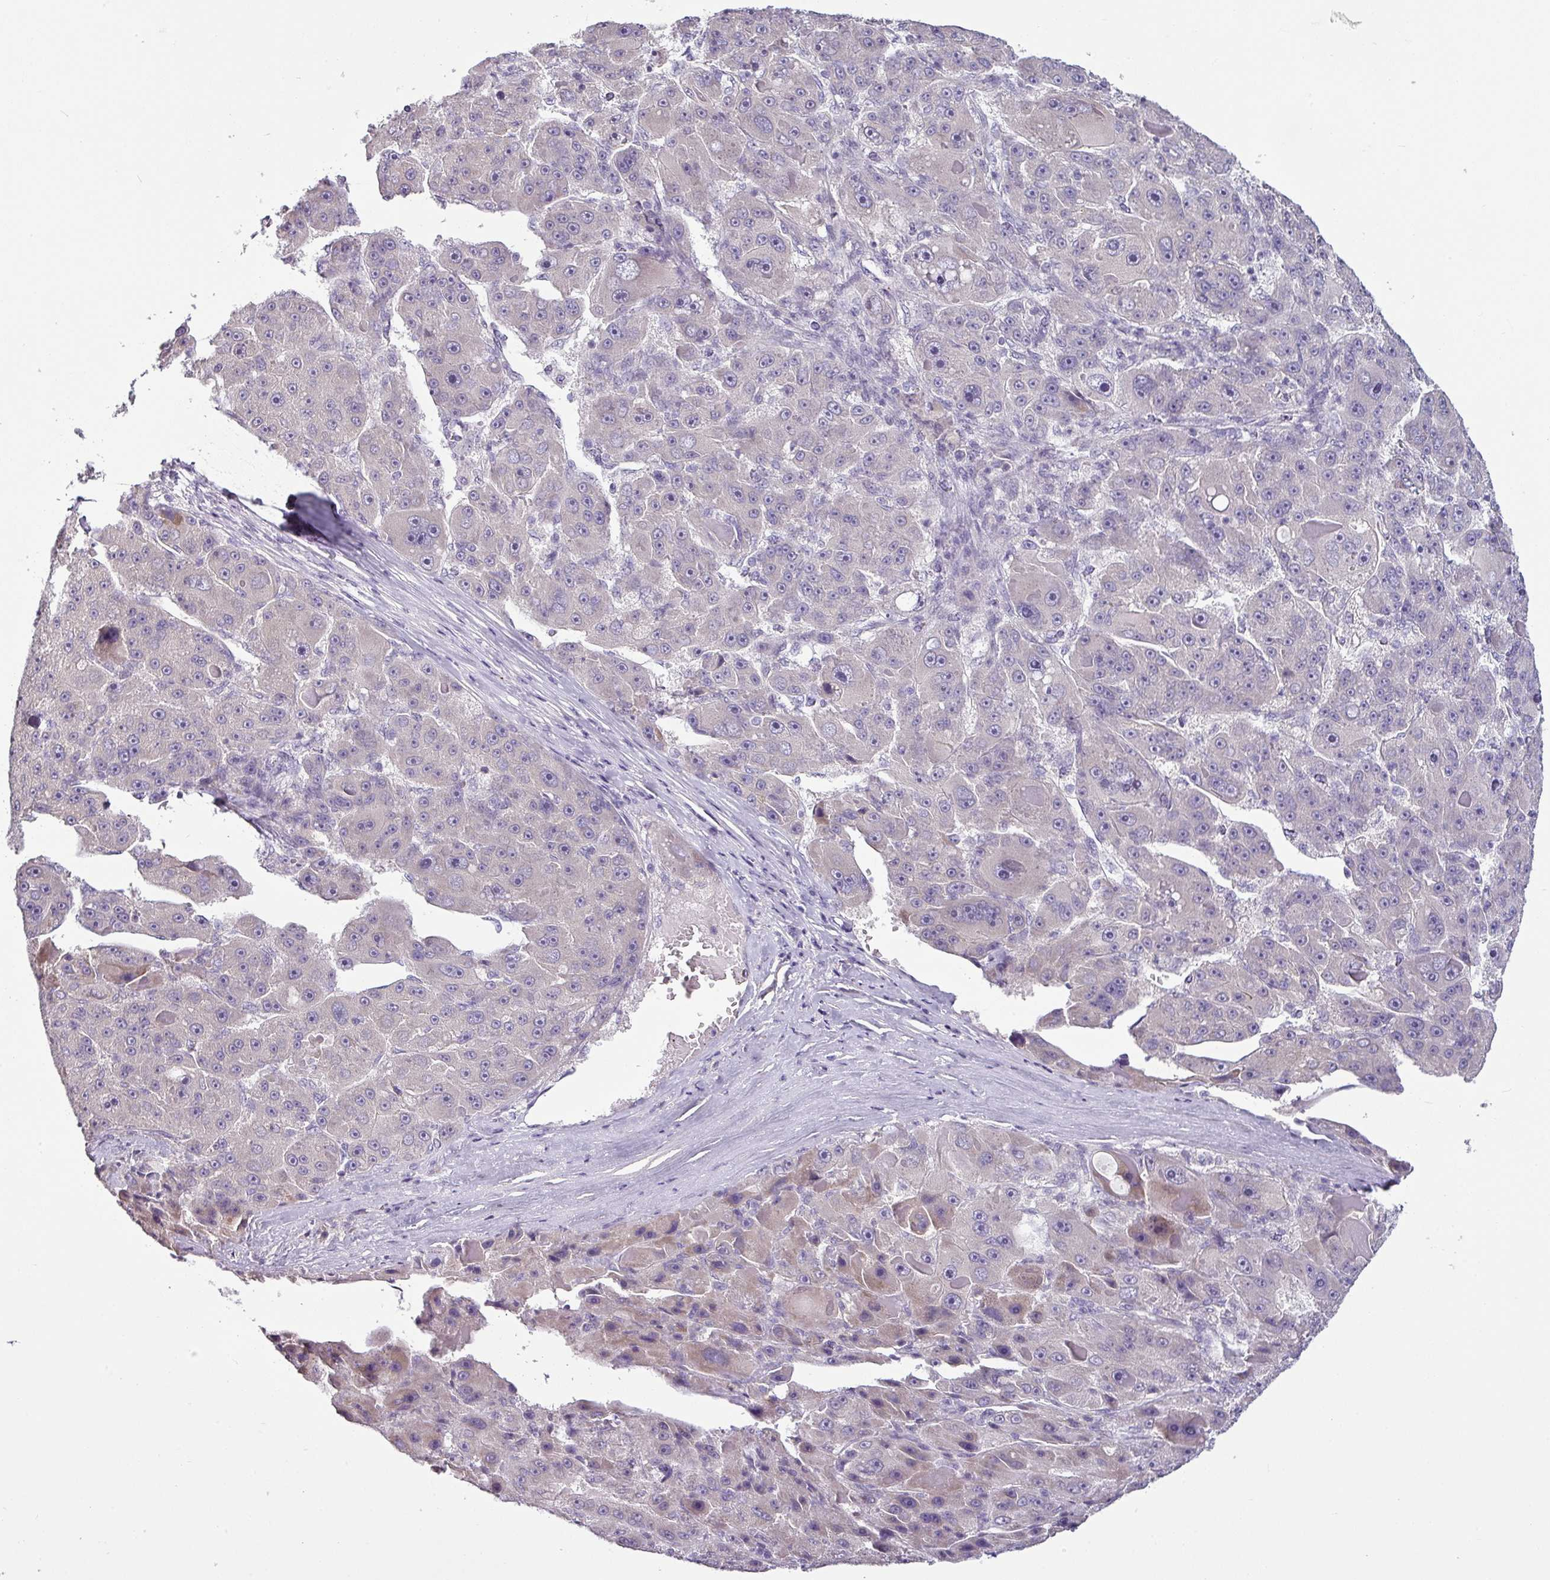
{"staining": {"intensity": "negative", "quantity": "none", "location": "none"}, "tissue": "liver cancer", "cell_type": "Tumor cells", "image_type": "cancer", "snomed": [{"axis": "morphology", "description": "Carcinoma, Hepatocellular, NOS"}, {"axis": "topography", "description": "Liver"}], "caption": "Protein analysis of liver cancer shows no significant expression in tumor cells.", "gene": "OR52D1", "patient": {"sex": "male", "age": 76}}